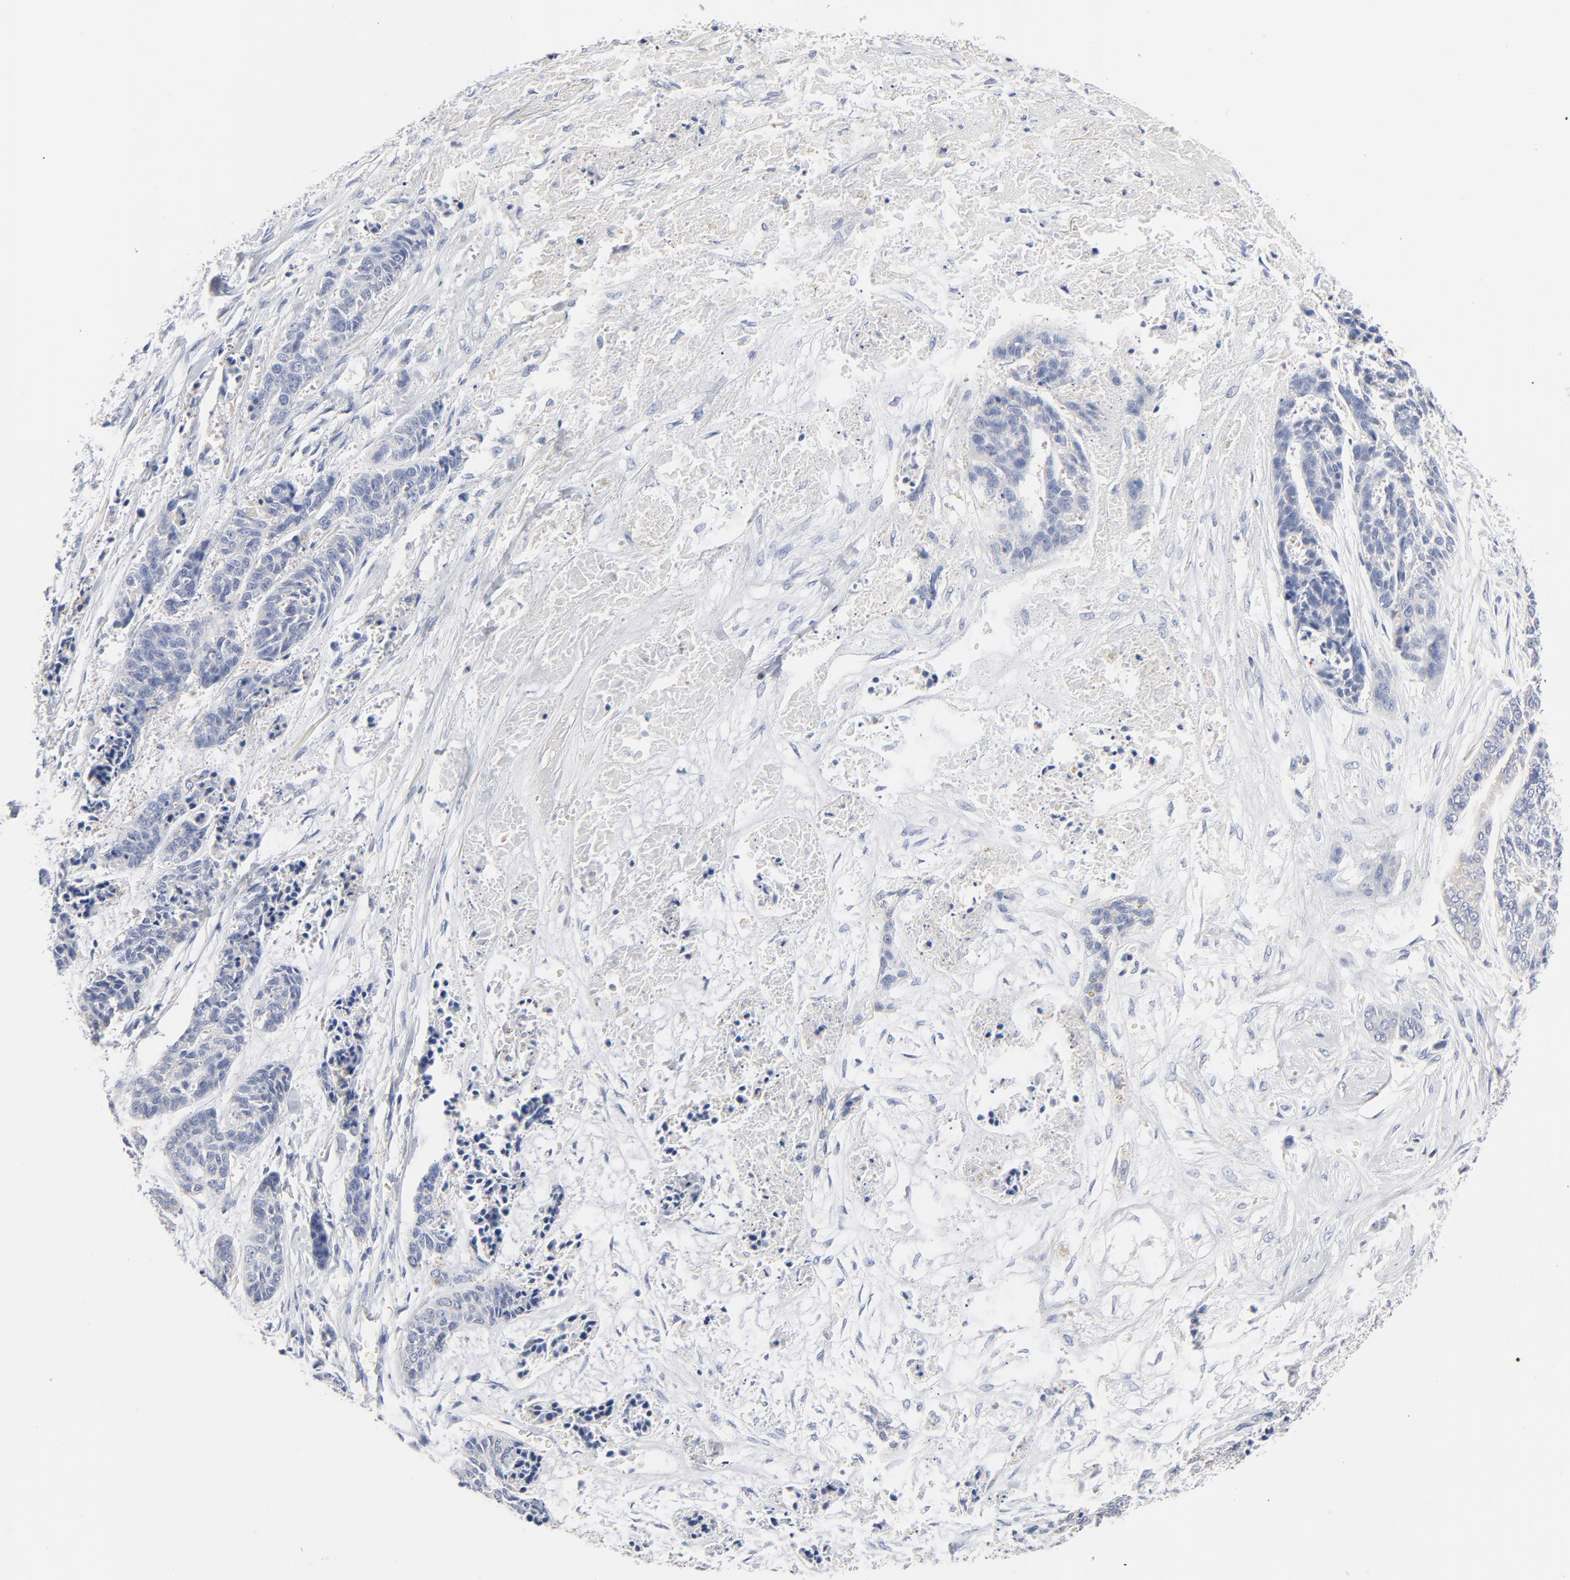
{"staining": {"intensity": "negative", "quantity": "none", "location": "none"}, "tissue": "skin cancer", "cell_type": "Tumor cells", "image_type": "cancer", "snomed": [{"axis": "morphology", "description": "Basal cell carcinoma"}, {"axis": "topography", "description": "Skin"}], "caption": "Tumor cells show no significant protein positivity in skin basal cell carcinoma.", "gene": "CAB39L", "patient": {"sex": "female", "age": 64}}